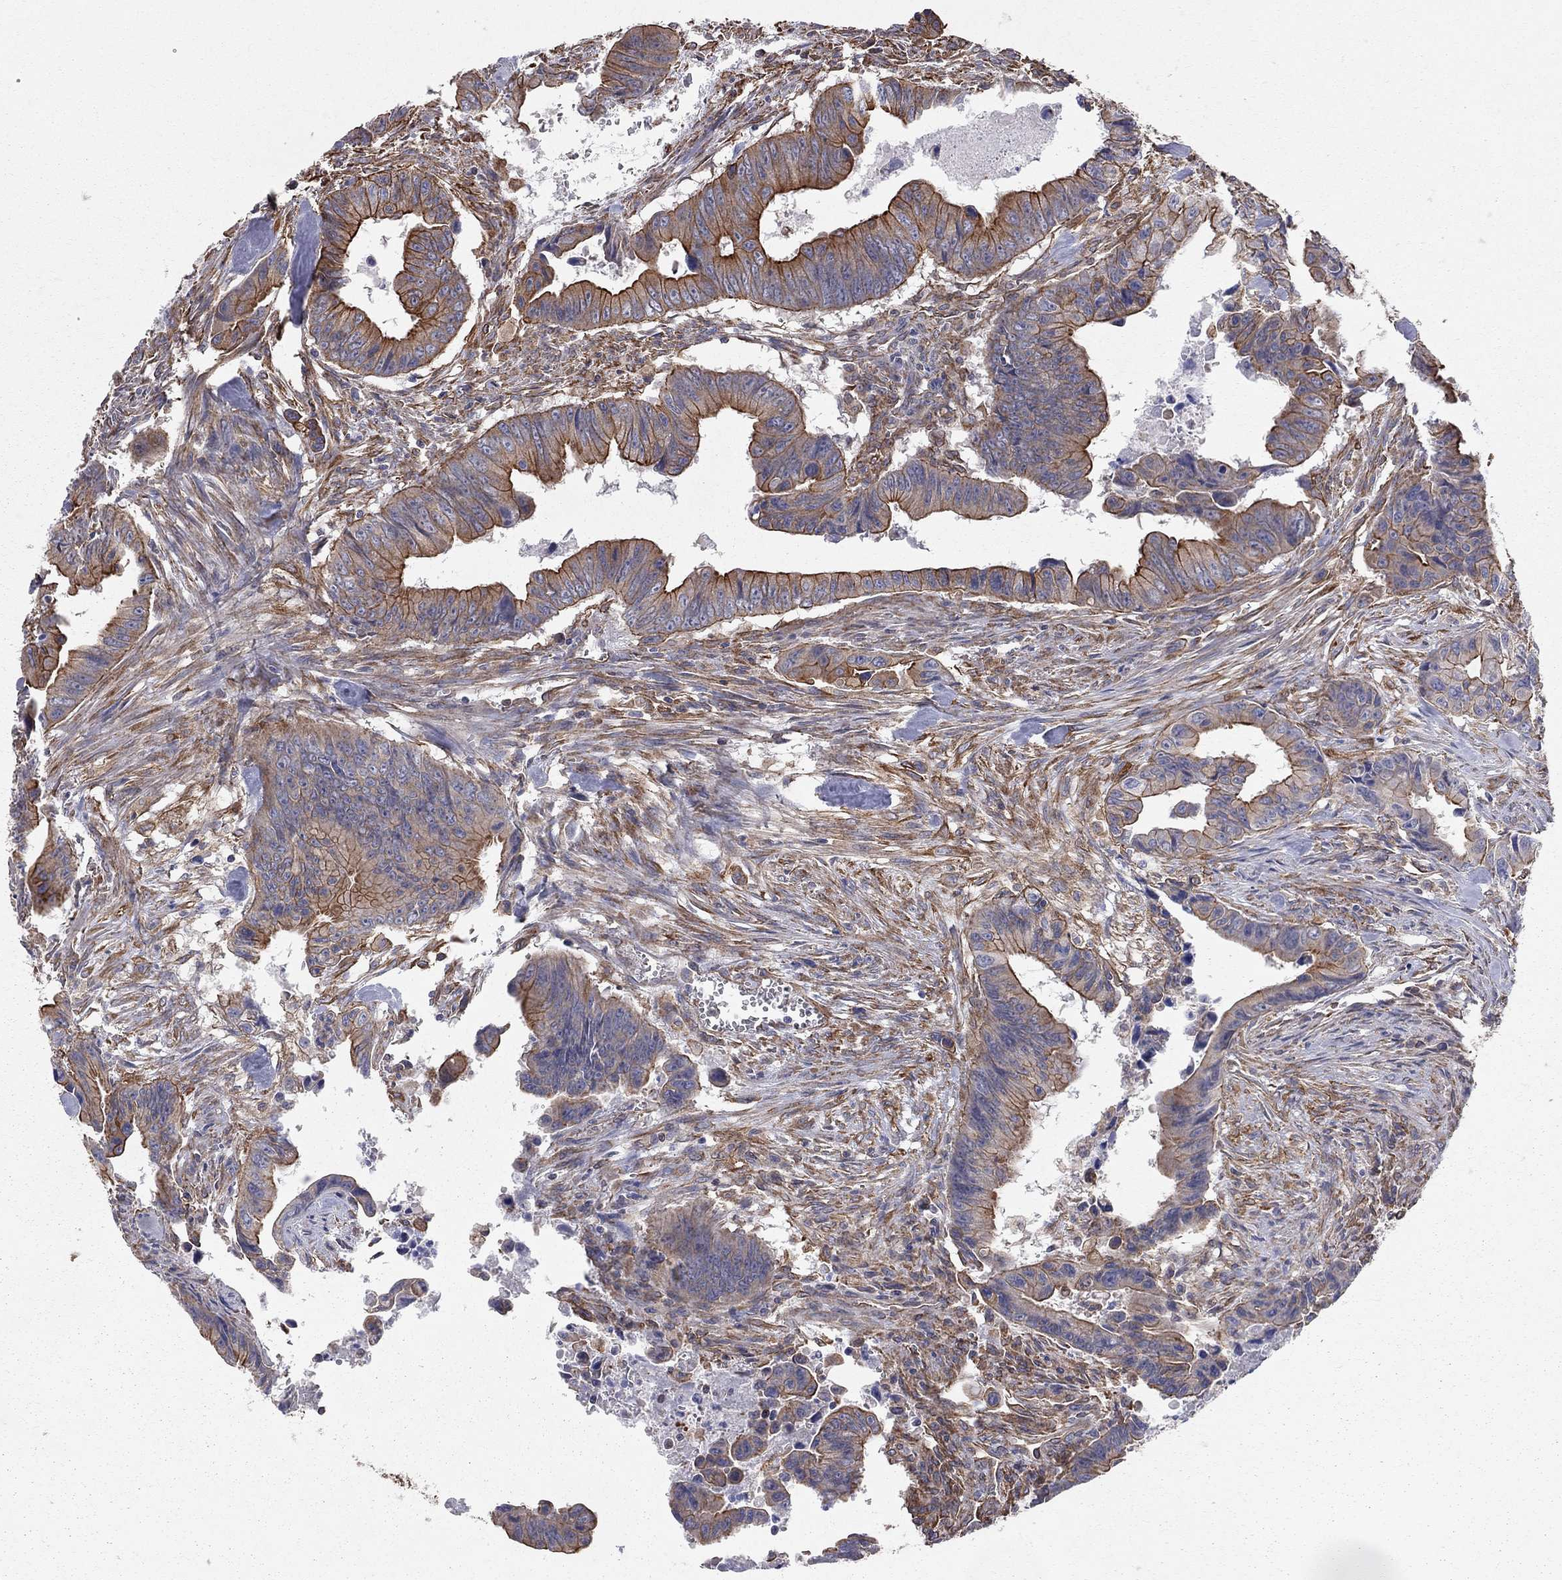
{"staining": {"intensity": "strong", "quantity": "25%-75%", "location": "cytoplasmic/membranous"}, "tissue": "colorectal cancer", "cell_type": "Tumor cells", "image_type": "cancer", "snomed": [{"axis": "morphology", "description": "Adenocarcinoma, NOS"}, {"axis": "topography", "description": "Colon"}], "caption": "Approximately 25%-75% of tumor cells in colorectal adenocarcinoma demonstrate strong cytoplasmic/membranous protein staining as visualized by brown immunohistochemical staining.", "gene": "BICDL2", "patient": {"sex": "female", "age": 87}}